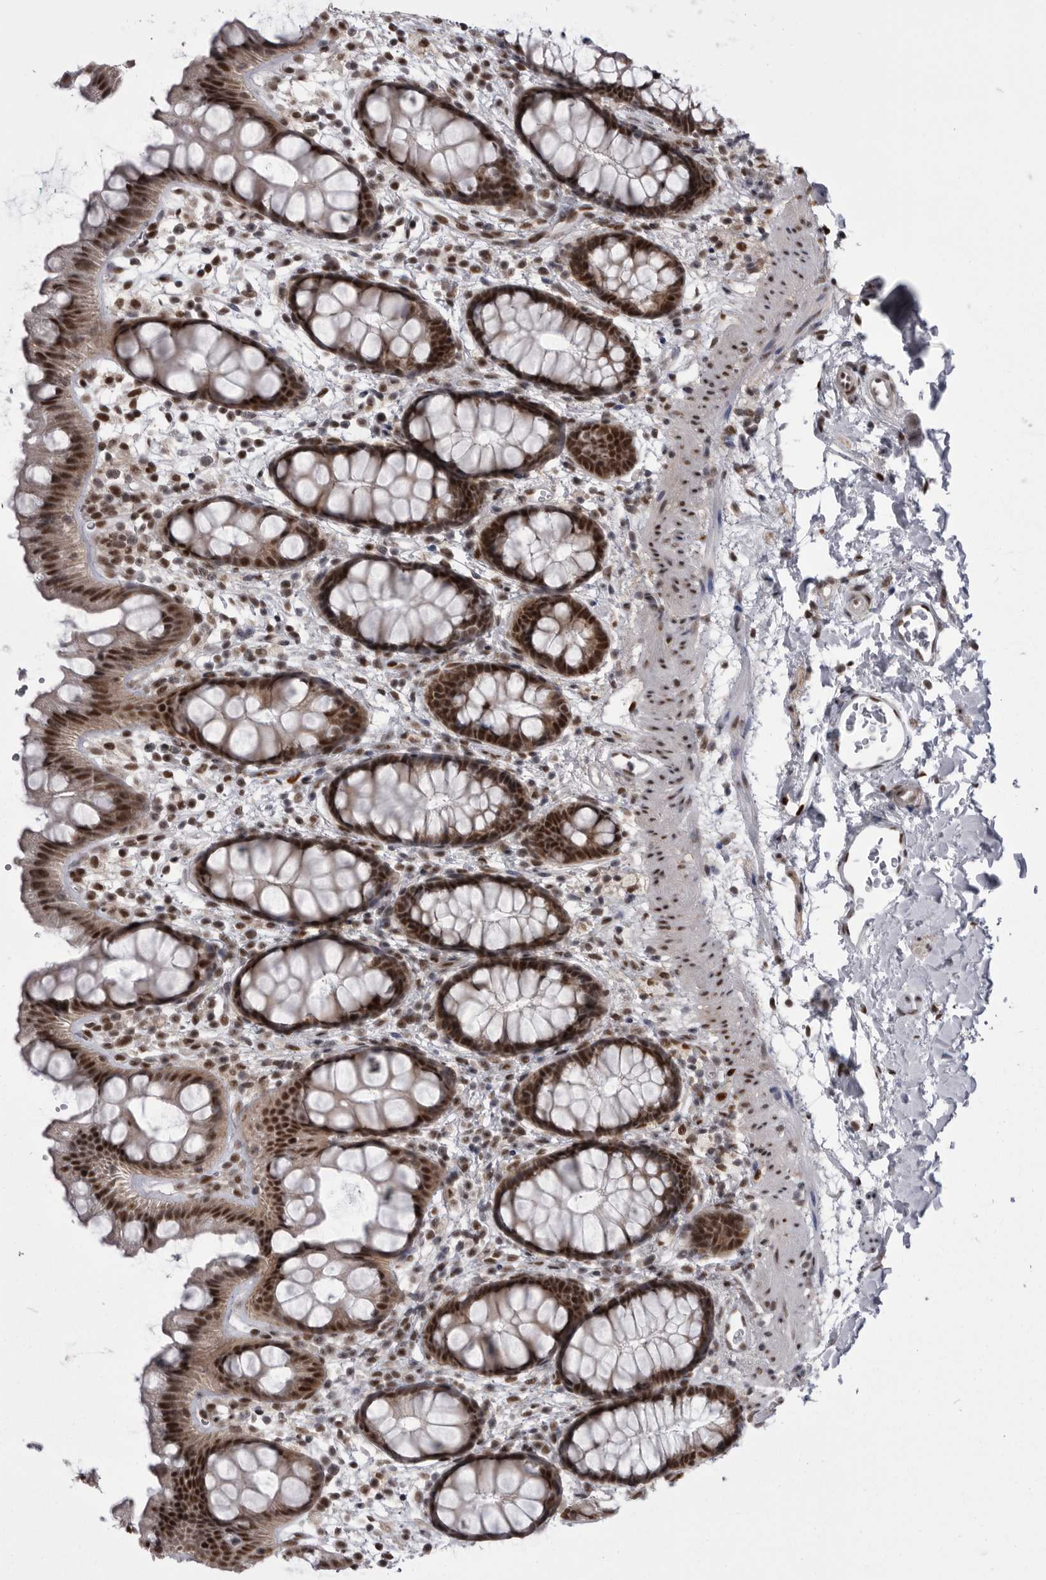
{"staining": {"intensity": "strong", "quantity": ">75%", "location": "nuclear"}, "tissue": "rectum", "cell_type": "Glandular cells", "image_type": "normal", "snomed": [{"axis": "morphology", "description": "Normal tissue, NOS"}, {"axis": "topography", "description": "Rectum"}], "caption": "High-power microscopy captured an IHC micrograph of normal rectum, revealing strong nuclear staining in approximately >75% of glandular cells. The protein is shown in brown color, while the nuclei are stained blue.", "gene": "MEPCE", "patient": {"sex": "female", "age": 65}}